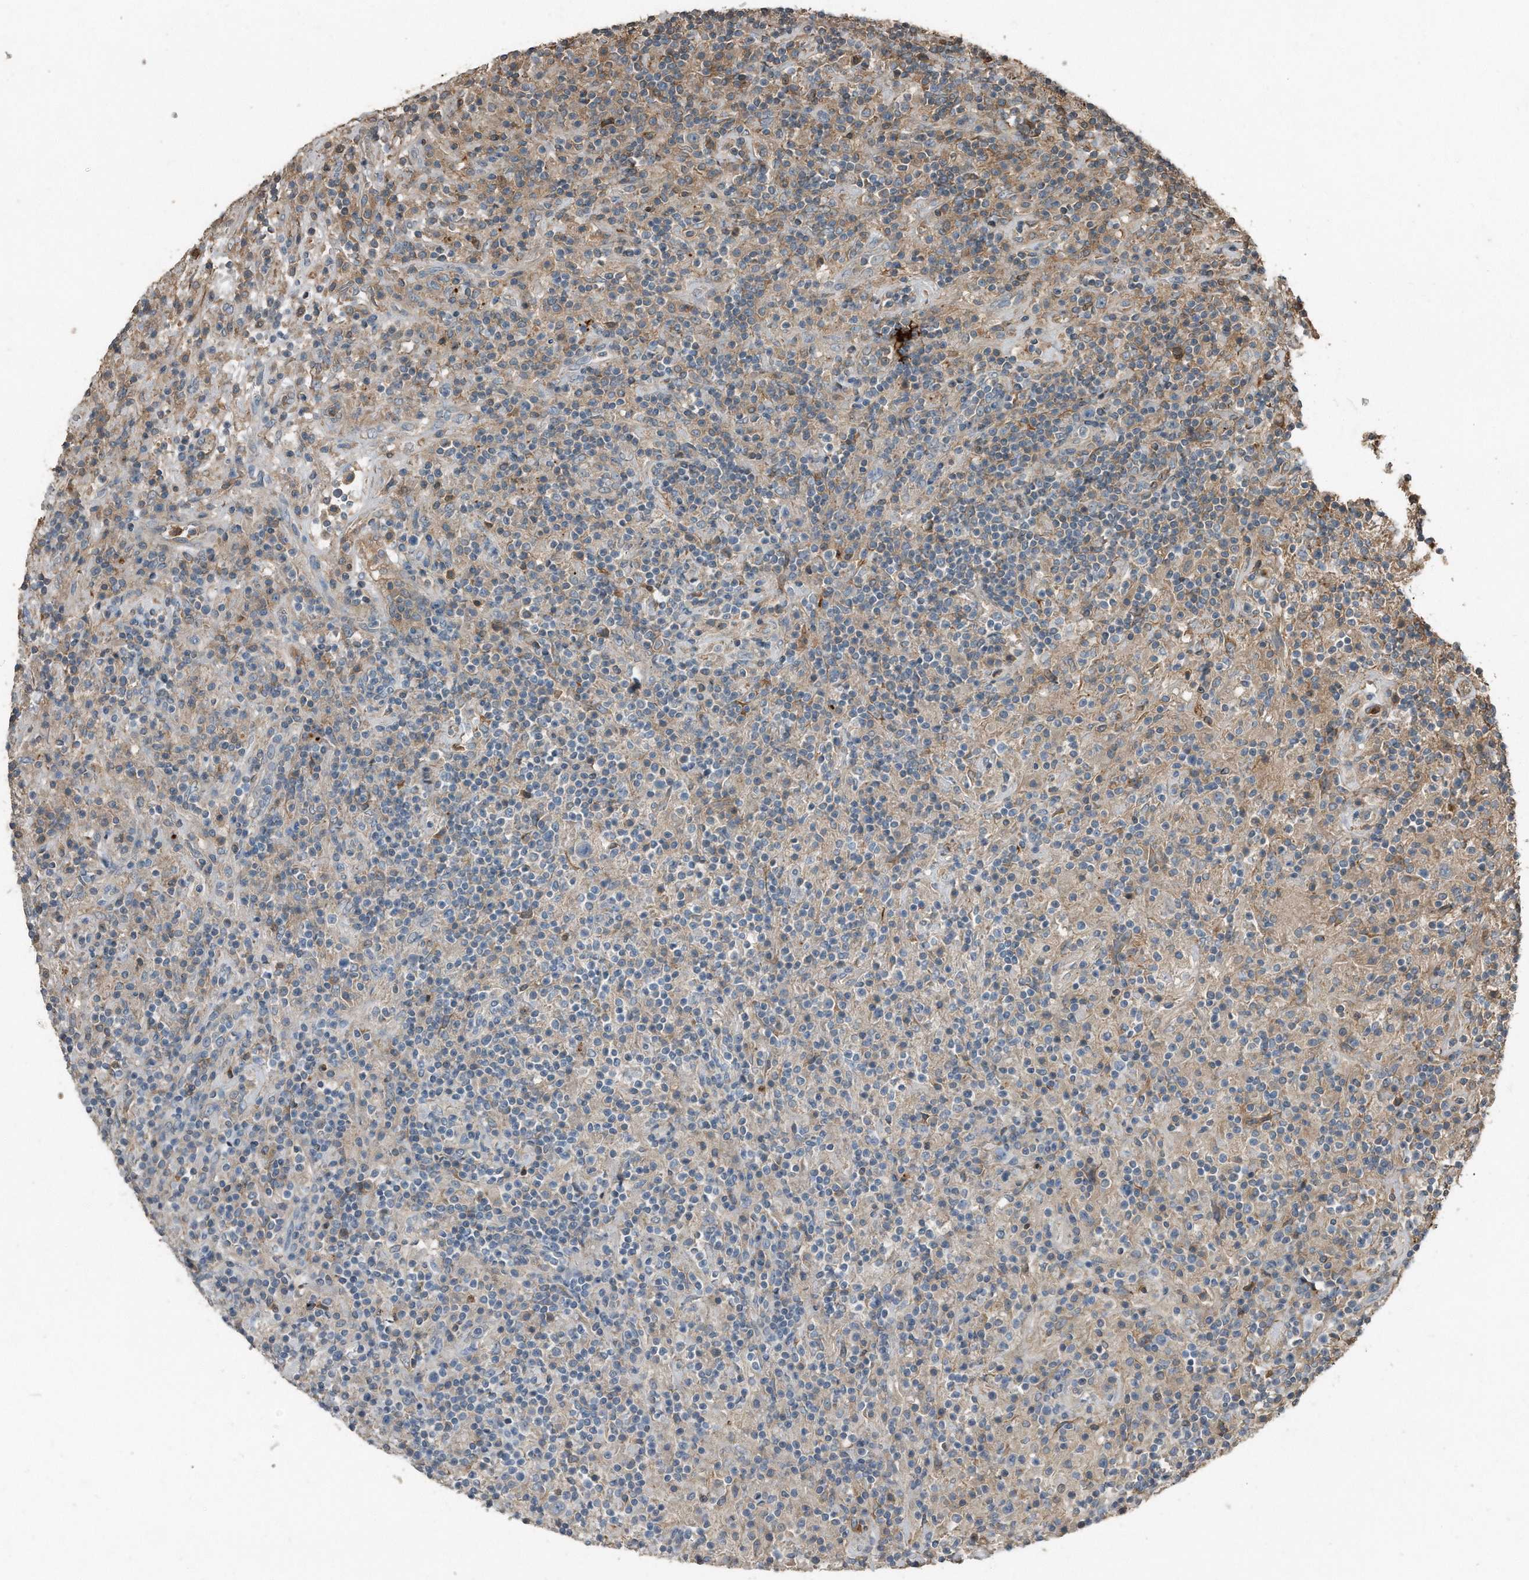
{"staining": {"intensity": "negative", "quantity": "none", "location": "none"}, "tissue": "lymphoma", "cell_type": "Tumor cells", "image_type": "cancer", "snomed": [{"axis": "morphology", "description": "Hodgkin's disease, NOS"}, {"axis": "topography", "description": "Lymph node"}], "caption": "The image exhibits no staining of tumor cells in lymphoma. The staining is performed using DAB brown chromogen with nuclei counter-stained in using hematoxylin.", "gene": "C9", "patient": {"sex": "male", "age": 70}}